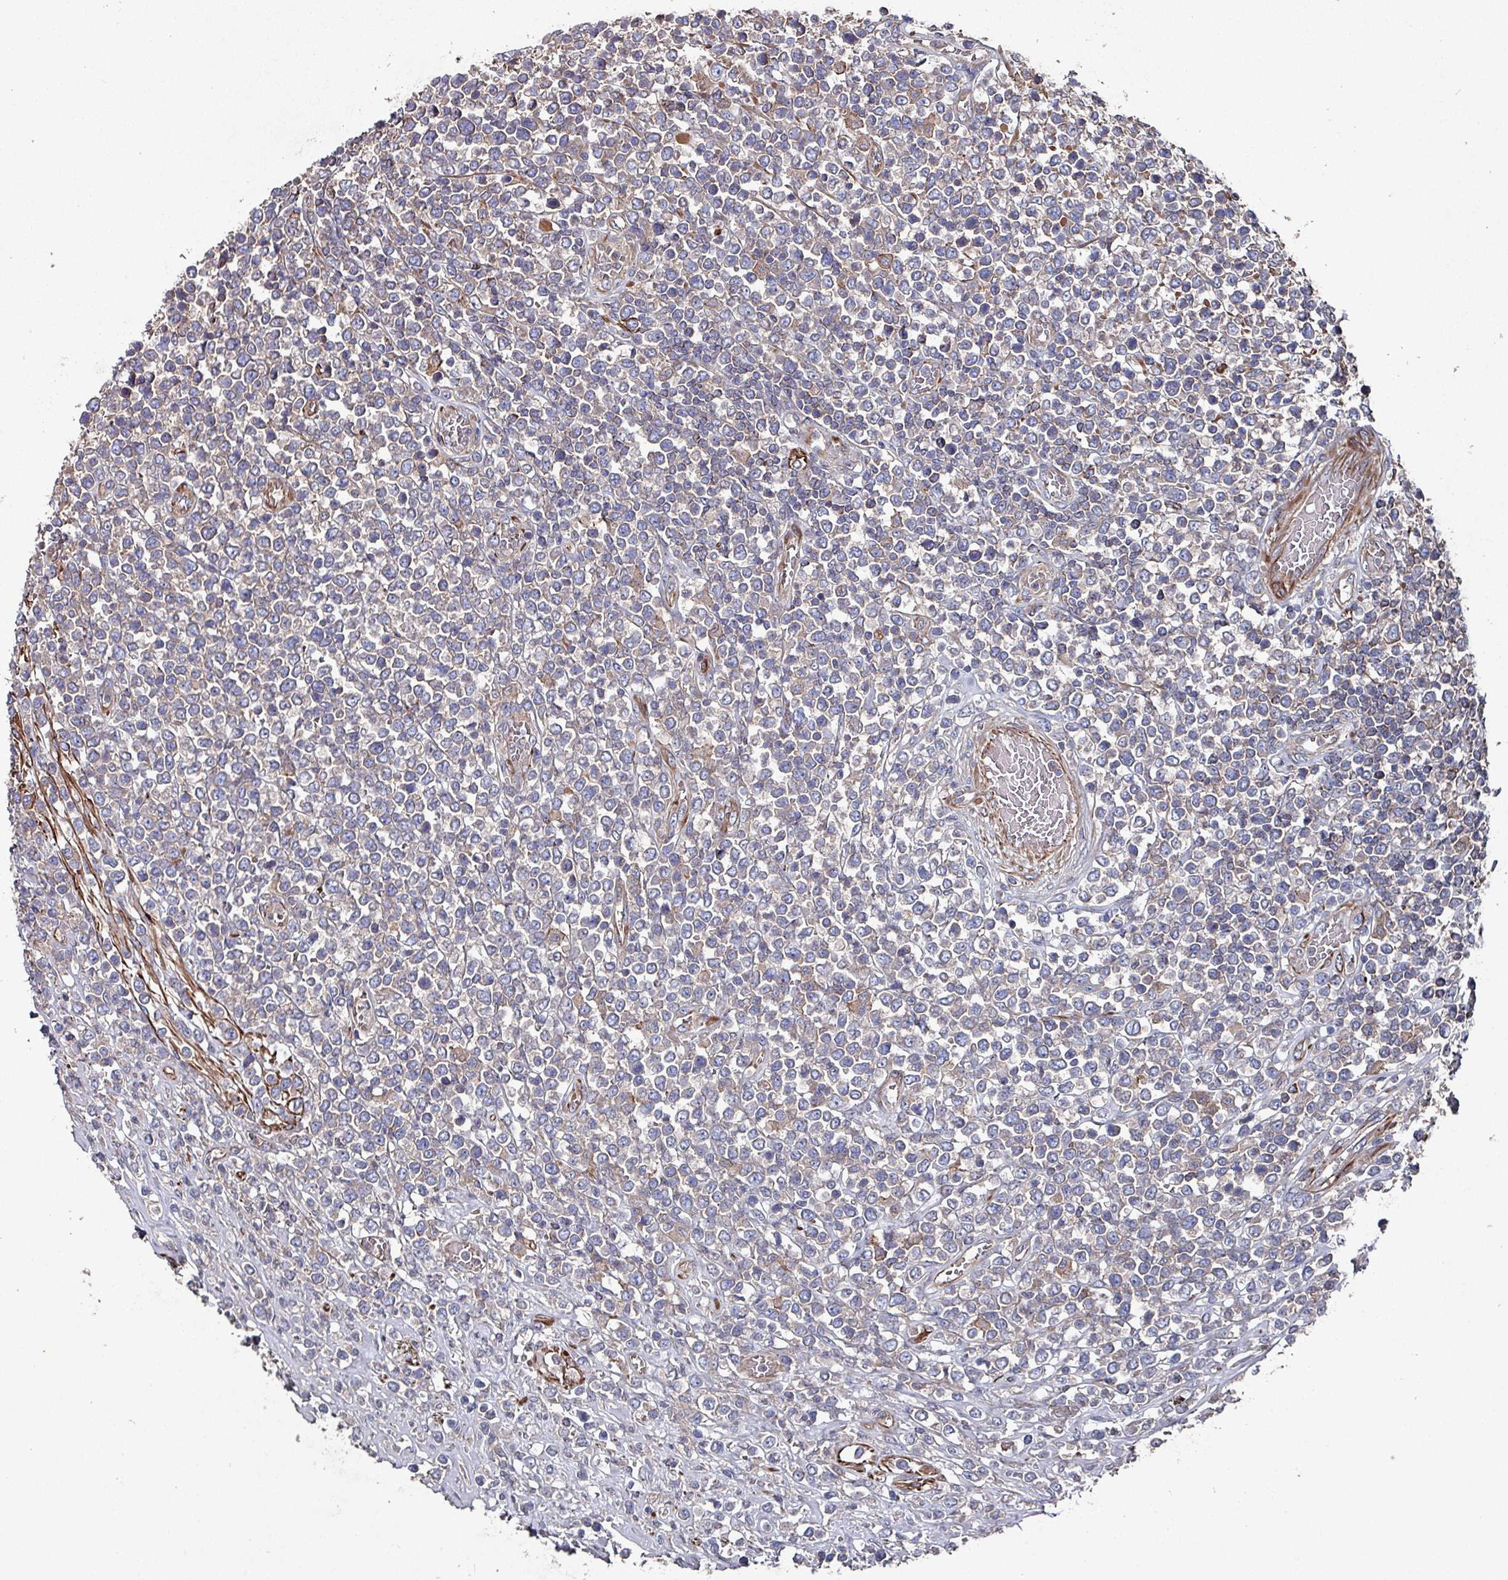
{"staining": {"intensity": "weak", "quantity": "<25%", "location": "cytoplasmic/membranous"}, "tissue": "lymphoma", "cell_type": "Tumor cells", "image_type": "cancer", "snomed": [{"axis": "morphology", "description": "Malignant lymphoma, non-Hodgkin's type, High grade"}, {"axis": "topography", "description": "Soft tissue"}], "caption": "This is a image of immunohistochemistry (IHC) staining of lymphoma, which shows no staining in tumor cells.", "gene": "ANO10", "patient": {"sex": "female", "age": 56}}